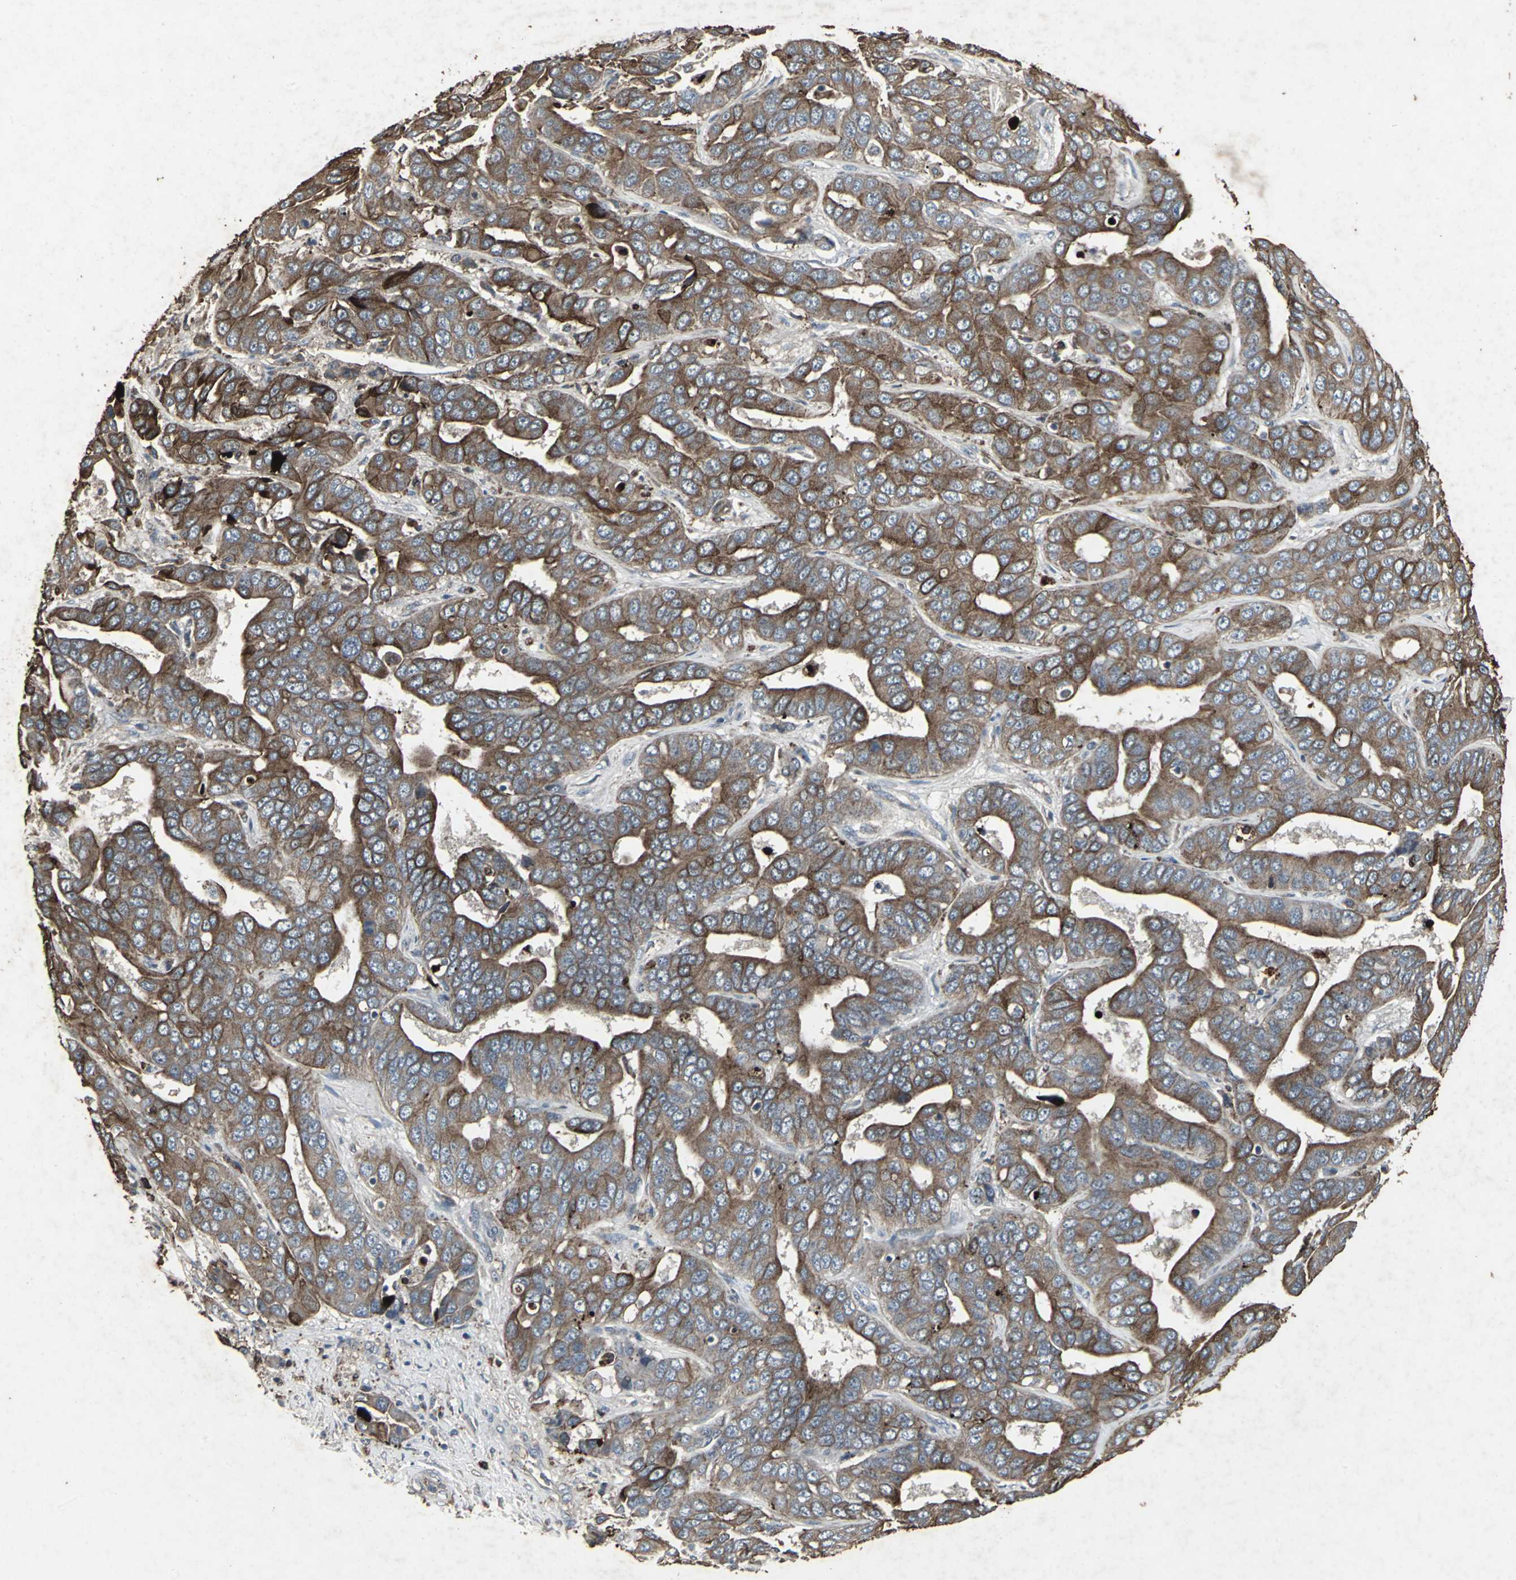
{"staining": {"intensity": "strong", "quantity": ">75%", "location": "cytoplasmic/membranous"}, "tissue": "liver cancer", "cell_type": "Tumor cells", "image_type": "cancer", "snomed": [{"axis": "morphology", "description": "Cholangiocarcinoma"}, {"axis": "topography", "description": "Liver"}], "caption": "A high-resolution micrograph shows IHC staining of liver cholangiocarcinoma, which displays strong cytoplasmic/membranous expression in approximately >75% of tumor cells.", "gene": "CCR9", "patient": {"sex": "female", "age": 52}}